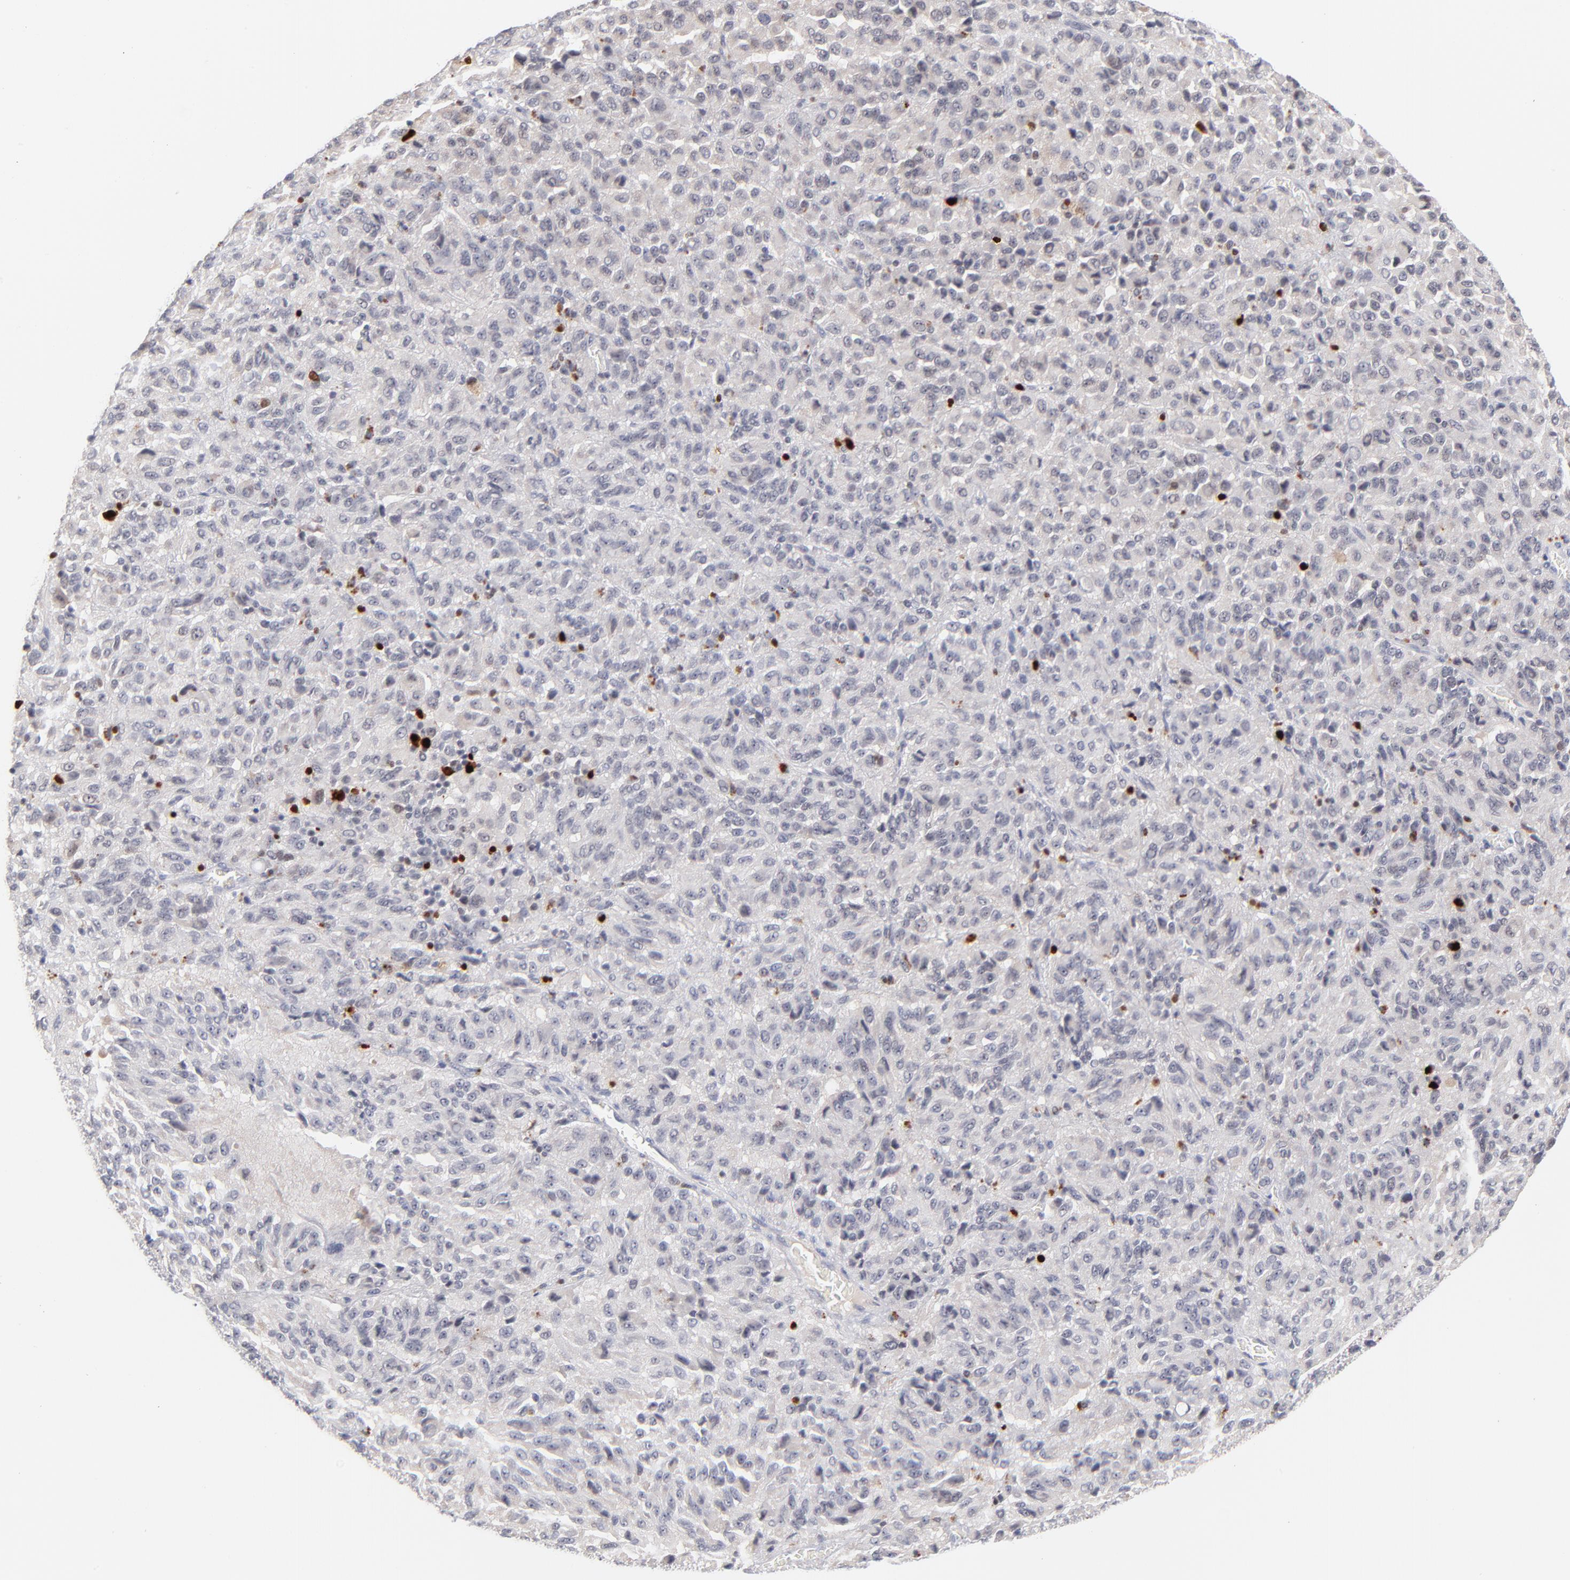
{"staining": {"intensity": "negative", "quantity": "none", "location": "none"}, "tissue": "melanoma", "cell_type": "Tumor cells", "image_type": "cancer", "snomed": [{"axis": "morphology", "description": "Malignant melanoma, Metastatic site"}, {"axis": "topography", "description": "Lung"}], "caption": "Tumor cells are negative for brown protein staining in melanoma.", "gene": "PARP1", "patient": {"sex": "male", "age": 64}}